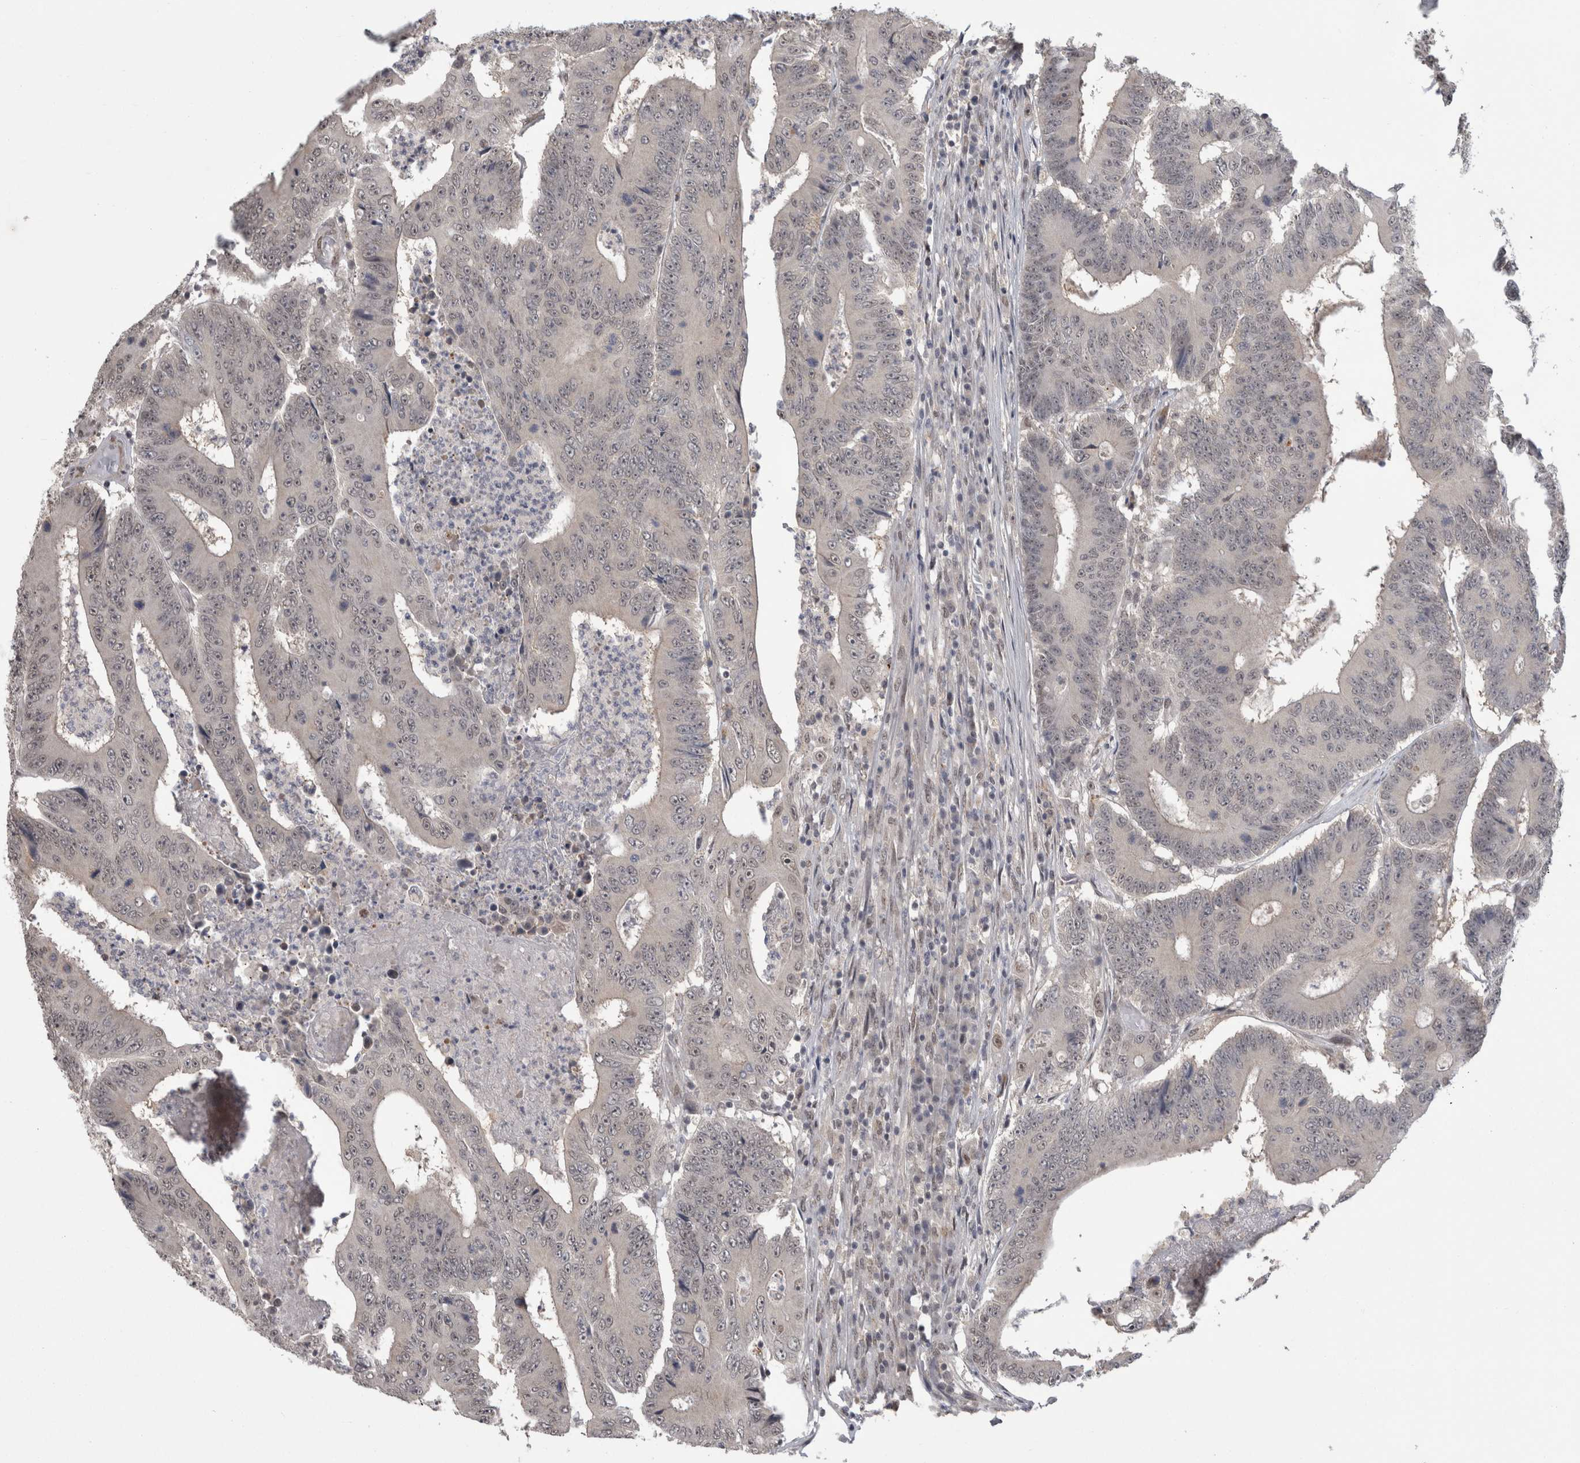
{"staining": {"intensity": "negative", "quantity": "none", "location": "none"}, "tissue": "colorectal cancer", "cell_type": "Tumor cells", "image_type": "cancer", "snomed": [{"axis": "morphology", "description": "Adenocarcinoma, NOS"}, {"axis": "topography", "description": "Colon"}], "caption": "Tumor cells show no significant protein positivity in adenocarcinoma (colorectal).", "gene": "MTBP", "patient": {"sex": "male", "age": 83}}